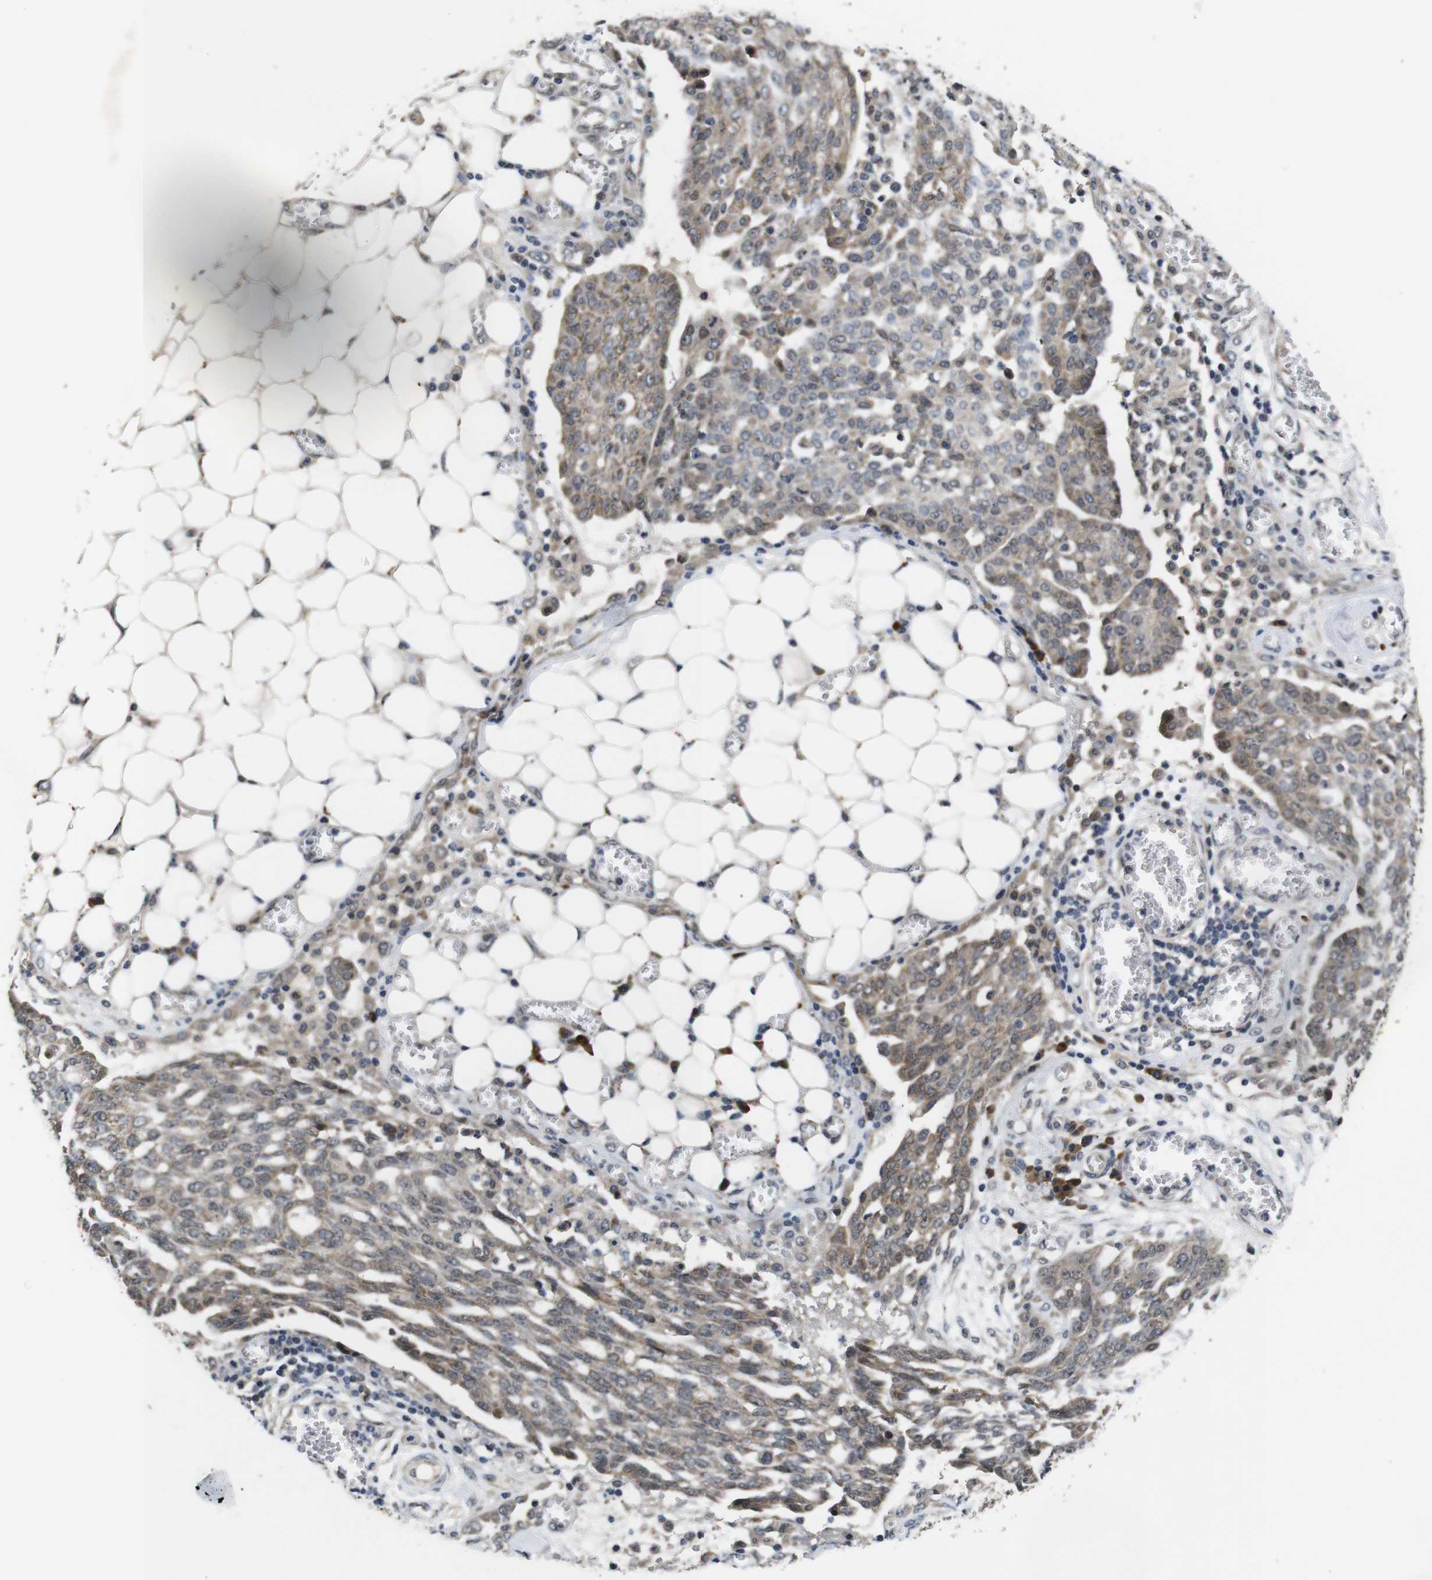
{"staining": {"intensity": "weak", "quantity": ">75%", "location": "cytoplasmic/membranous"}, "tissue": "ovarian cancer", "cell_type": "Tumor cells", "image_type": "cancer", "snomed": [{"axis": "morphology", "description": "Cystadenocarcinoma, serous, NOS"}, {"axis": "topography", "description": "Soft tissue"}, {"axis": "topography", "description": "Ovary"}], "caption": "This photomicrograph displays immunohistochemistry staining of ovarian cancer (serous cystadenocarcinoma), with low weak cytoplasmic/membranous positivity in about >75% of tumor cells.", "gene": "ZBTB46", "patient": {"sex": "female", "age": 57}}